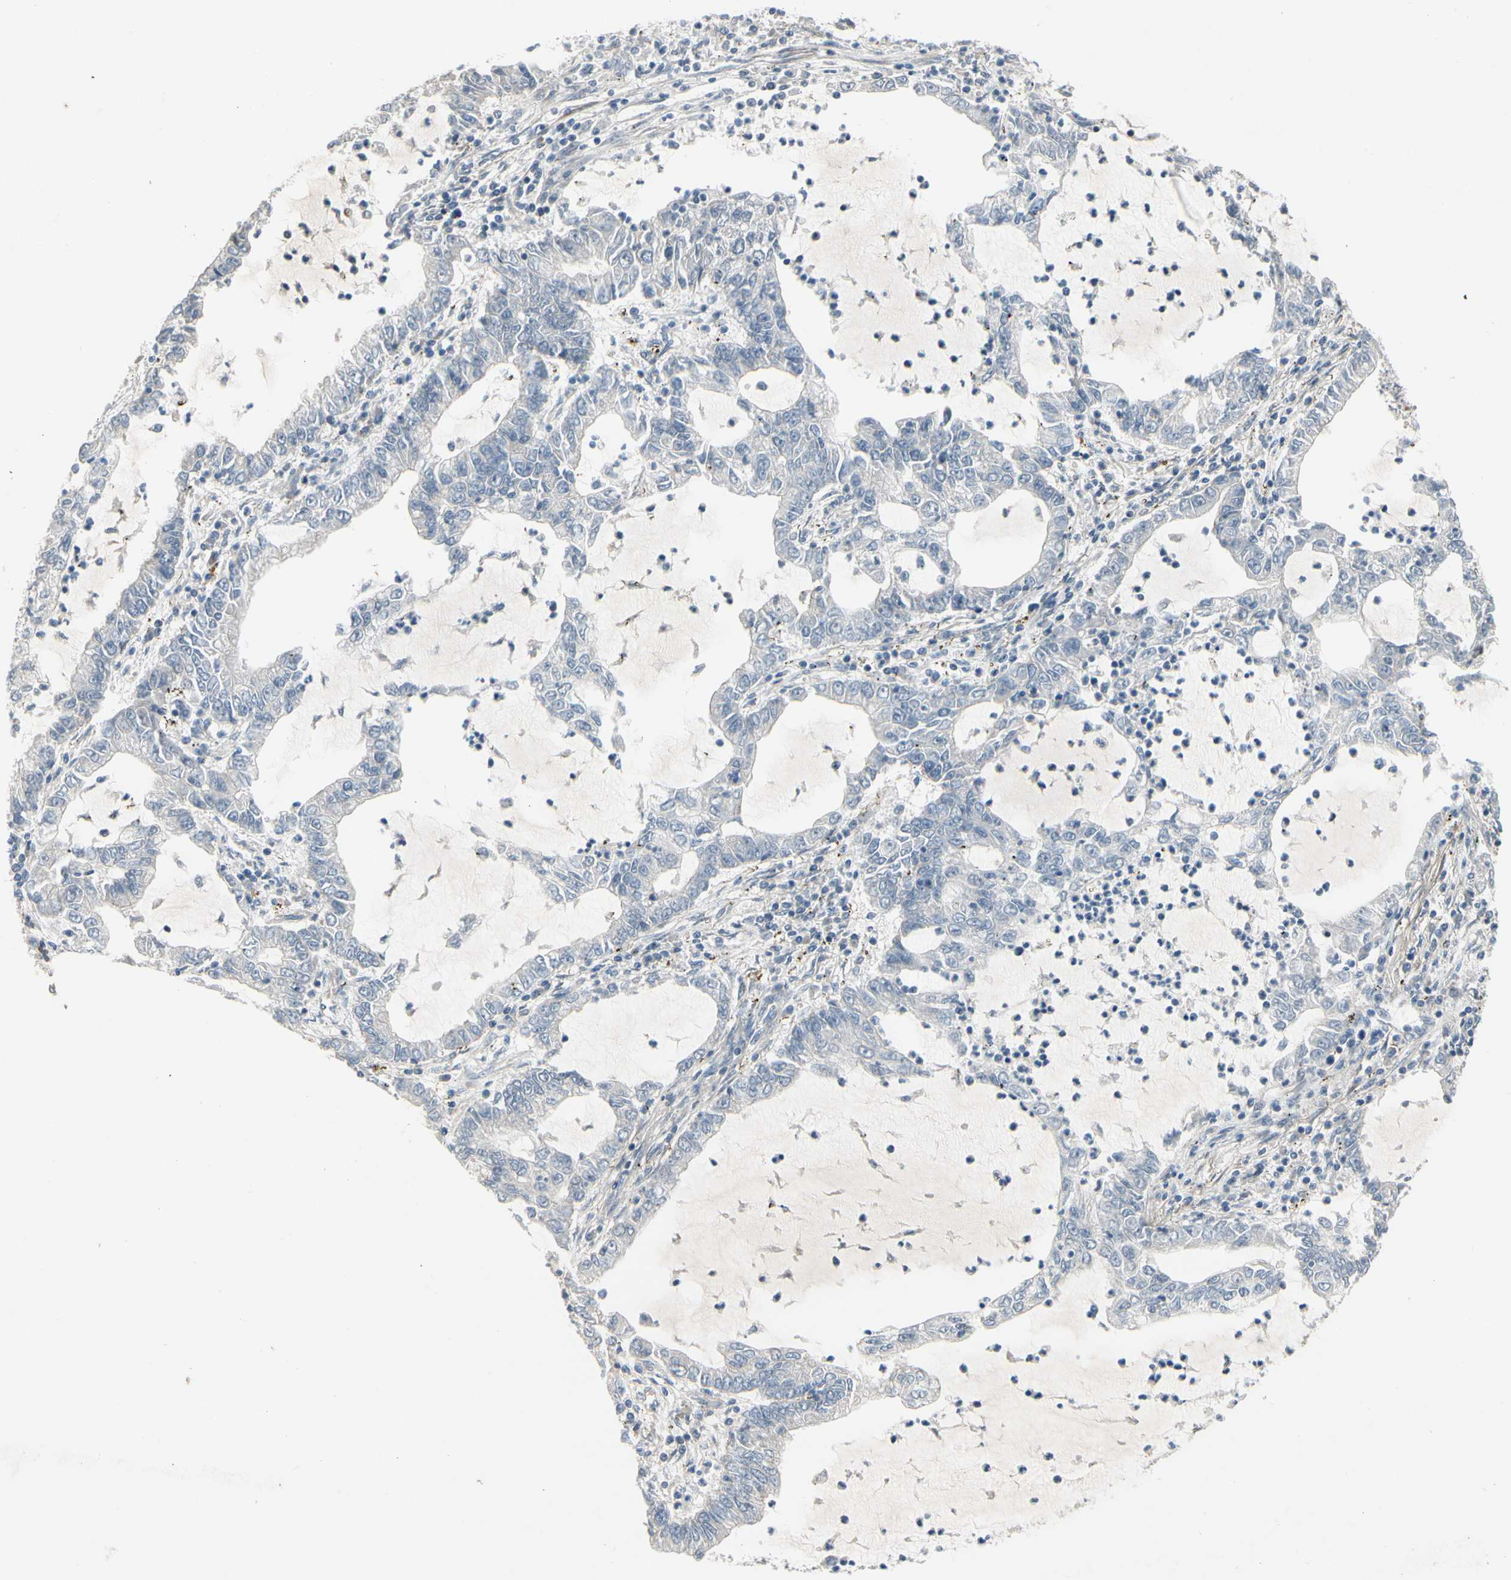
{"staining": {"intensity": "negative", "quantity": "none", "location": "none"}, "tissue": "lung cancer", "cell_type": "Tumor cells", "image_type": "cancer", "snomed": [{"axis": "morphology", "description": "Adenocarcinoma, NOS"}, {"axis": "topography", "description": "Lung"}], "caption": "A photomicrograph of human adenocarcinoma (lung) is negative for staining in tumor cells.", "gene": "TPM1", "patient": {"sex": "female", "age": 51}}